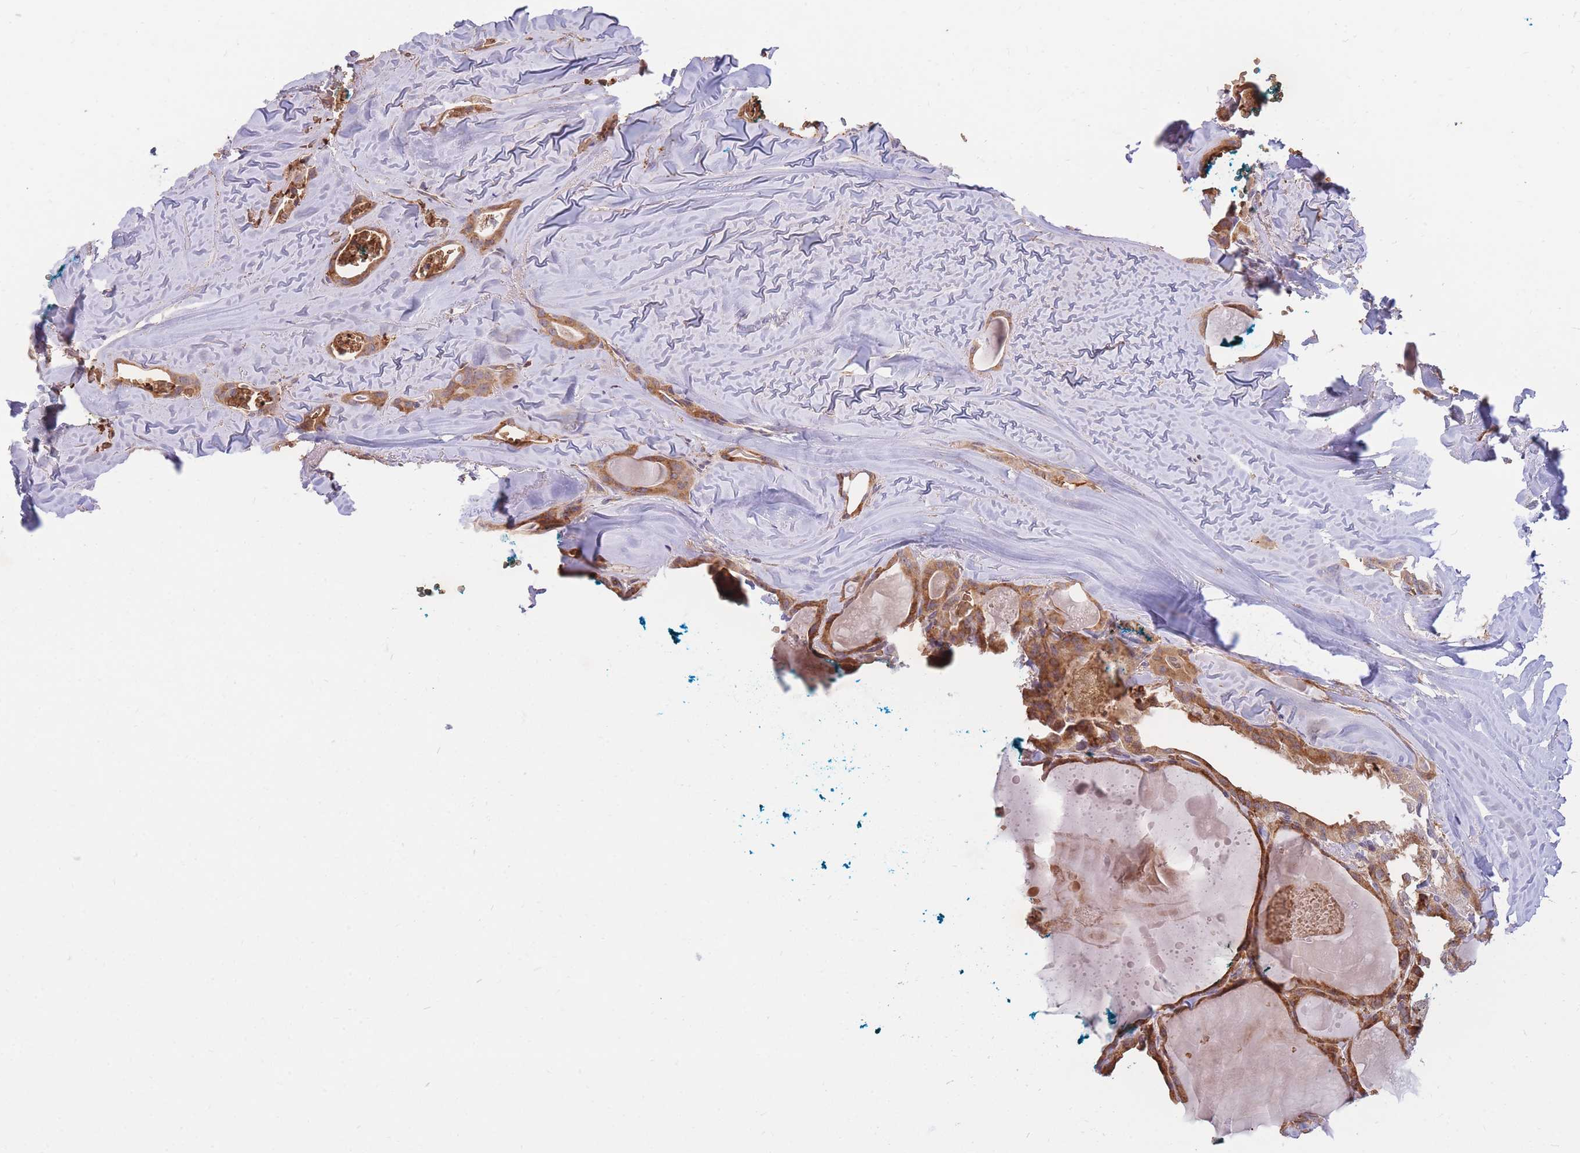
{"staining": {"intensity": "moderate", "quantity": ">75%", "location": "cytoplasmic/membranous"}, "tissue": "thyroid cancer", "cell_type": "Tumor cells", "image_type": "cancer", "snomed": [{"axis": "morphology", "description": "Papillary adenocarcinoma, NOS"}, {"axis": "topography", "description": "Thyroid gland"}], "caption": "Immunohistochemical staining of thyroid cancer shows medium levels of moderate cytoplasmic/membranous expression in approximately >75% of tumor cells.", "gene": "ATP10D", "patient": {"sex": "male", "age": 52}}